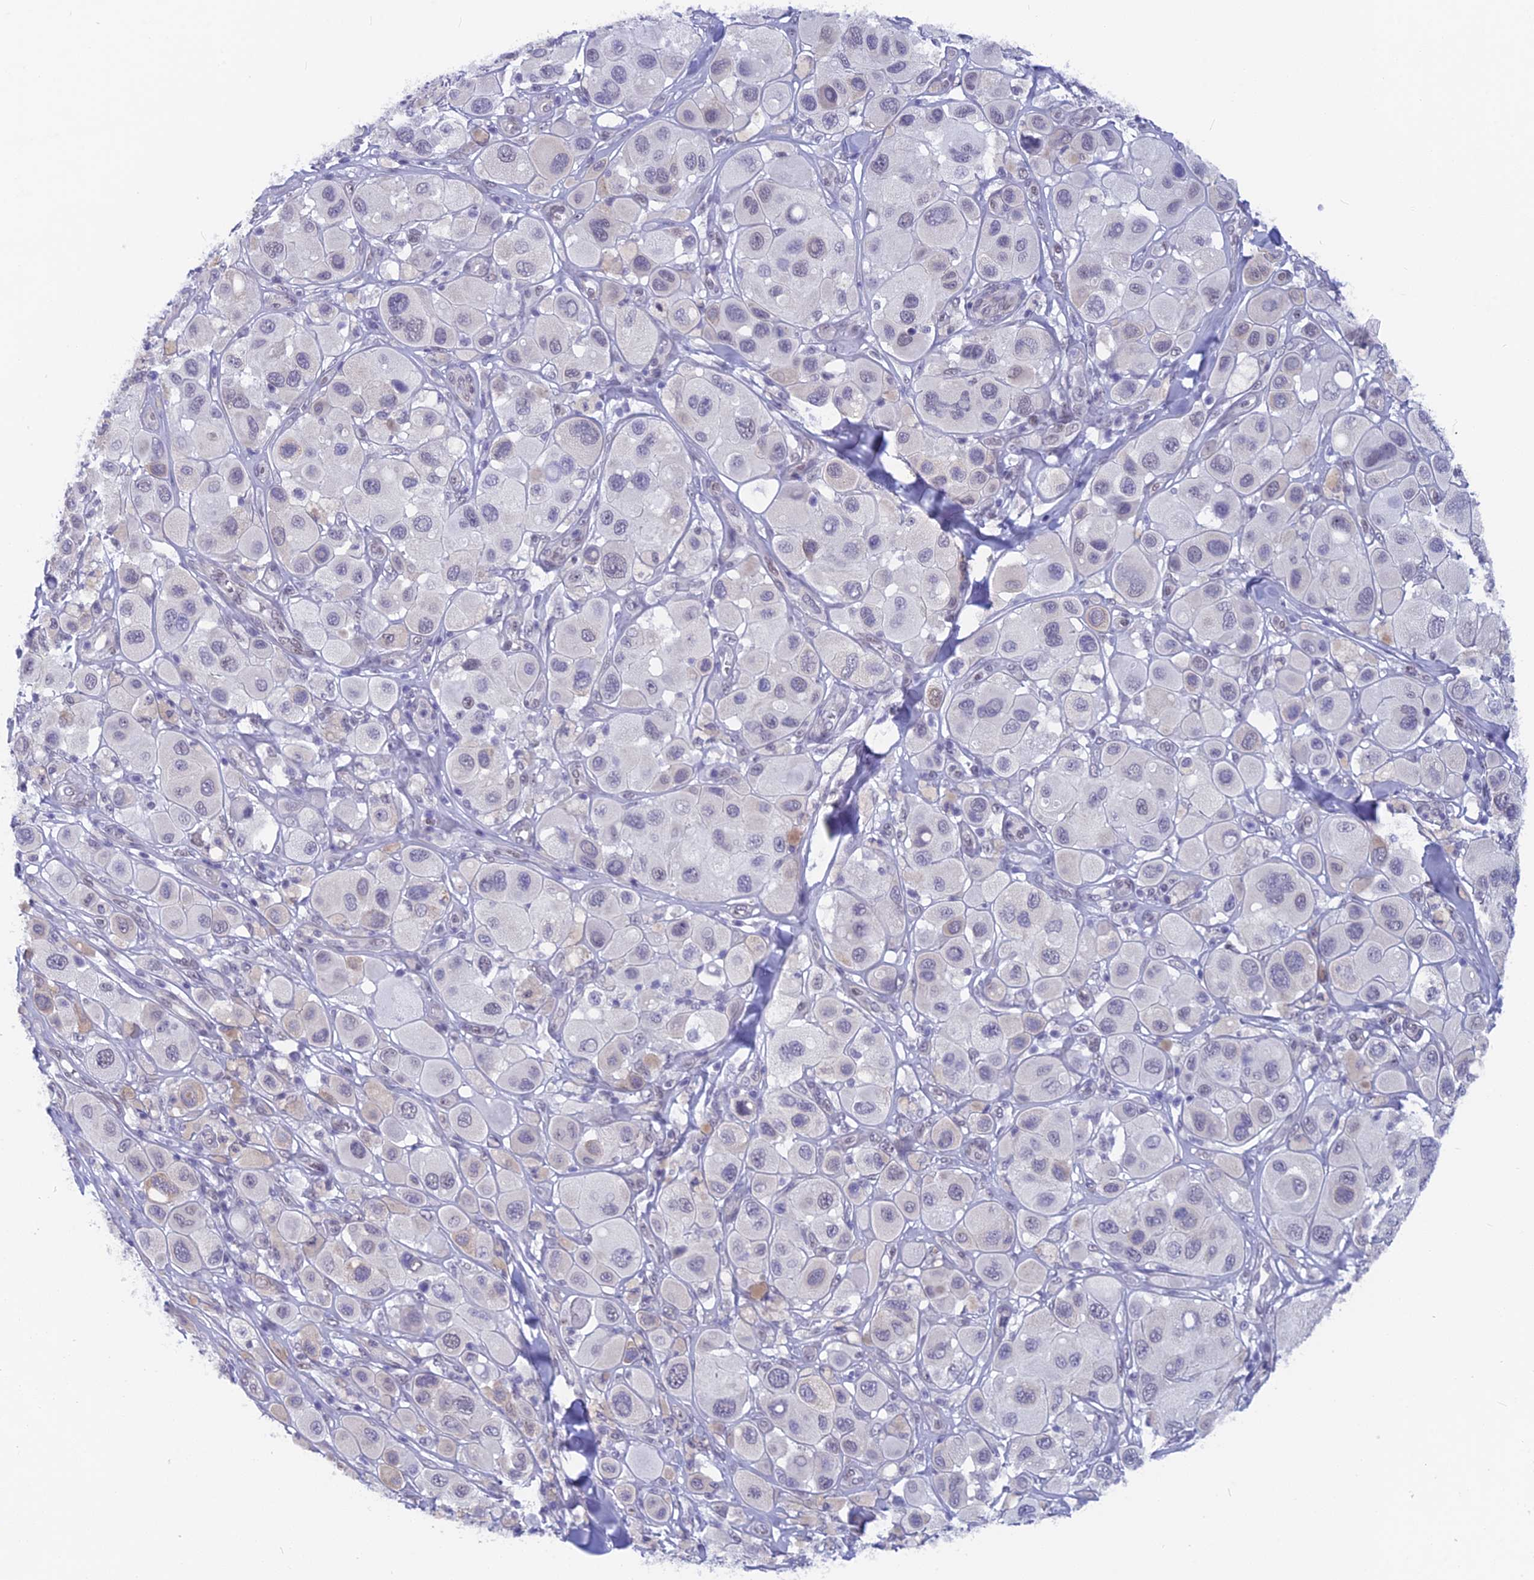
{"staining": {"intensity": "negative", "quantity": "none", "location": "none"}, "tissue": "melanoma", "cell_type": "Tumor cells", "image_type": "cancer", "snomed": [{"axis": "morphology", "description": "Malignant melanoma, Metastatic site"}, {"axis": "topography", "description": "Skin"}], "caption": "Tumor cells are negative for brown protein staining in malignant melanoma (metastatic site).", "gene": "SRSF5", "patient": {"sex": "male", "age": 41}}